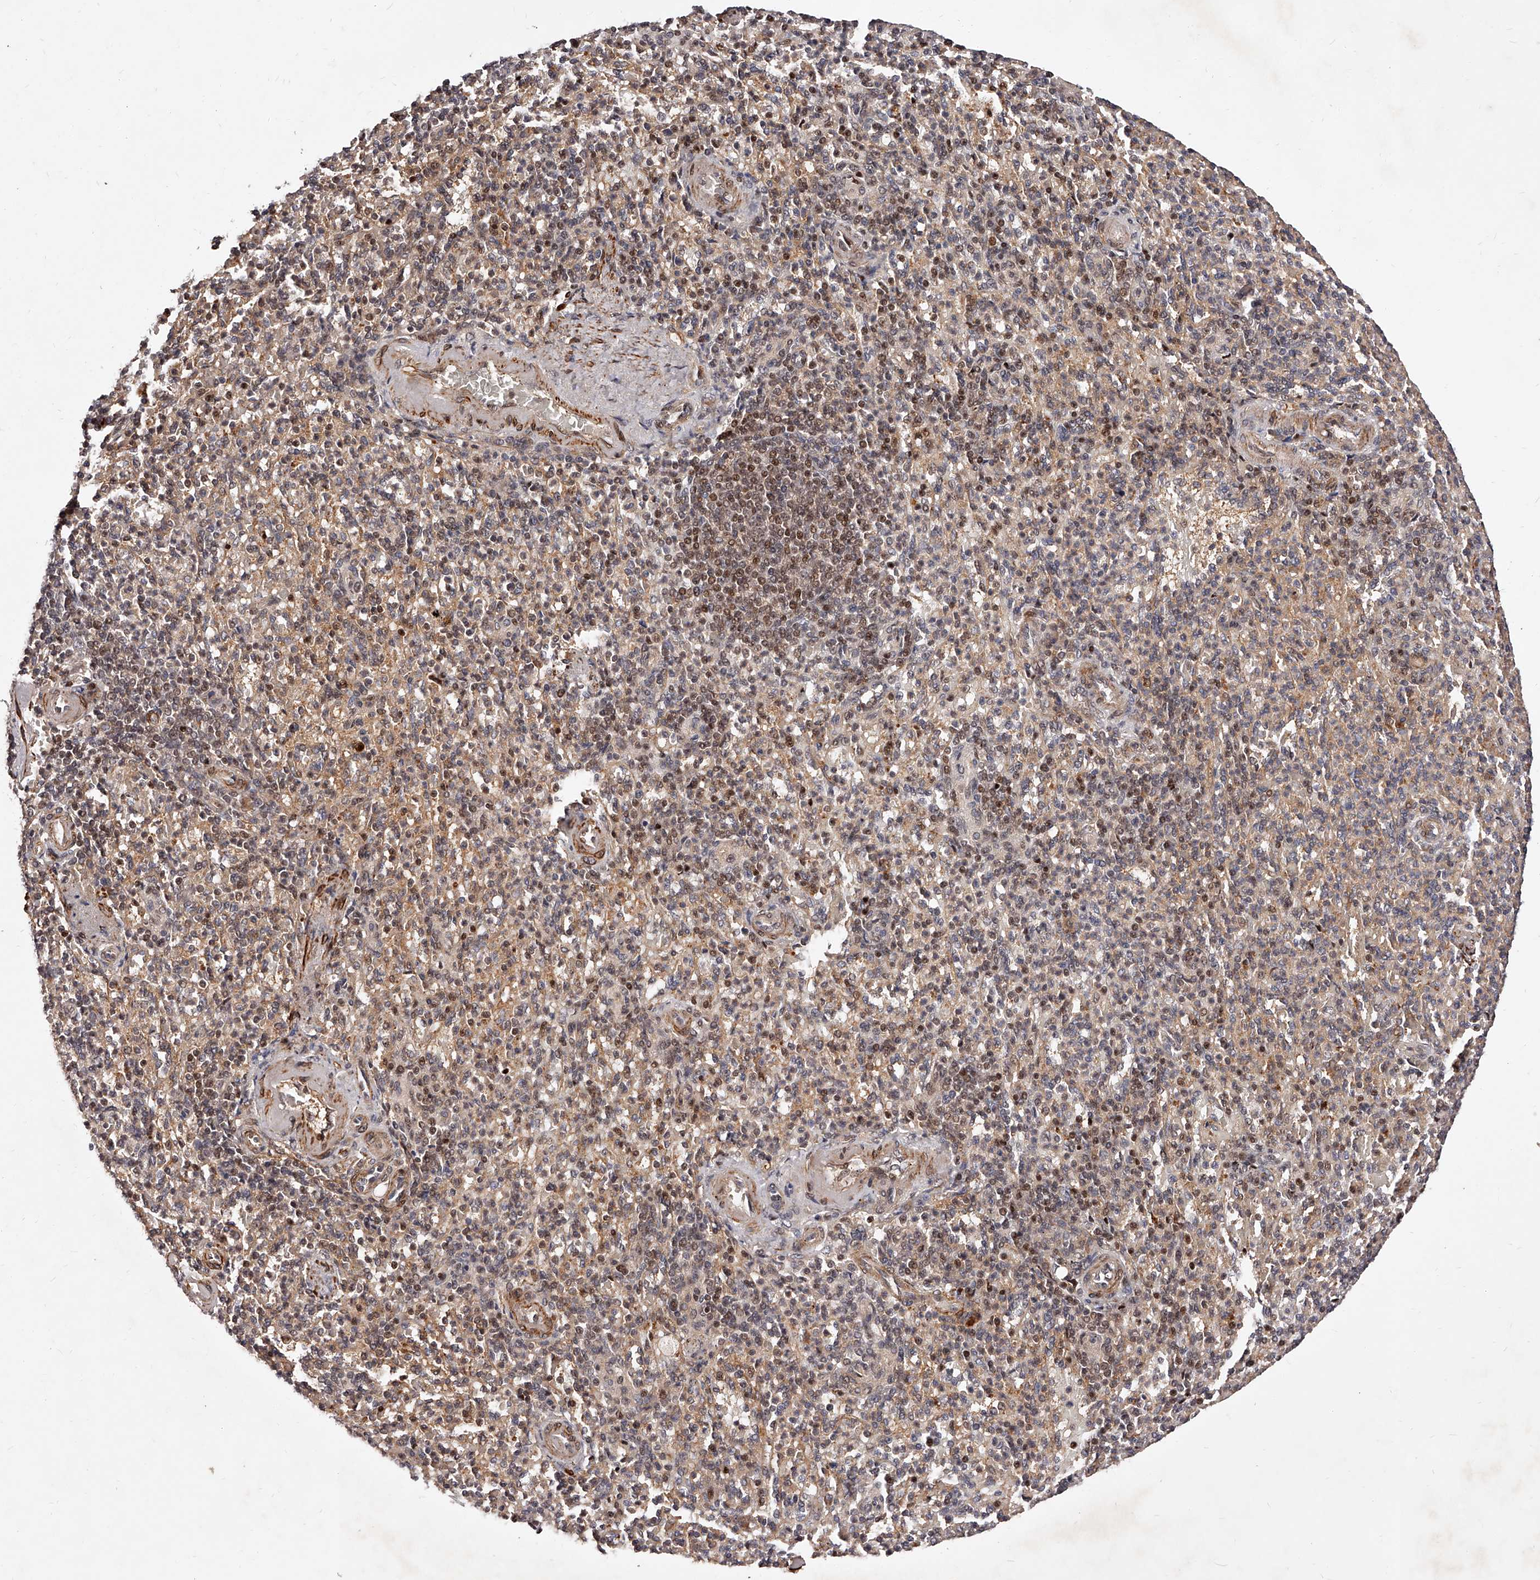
{"staining": {"intensity": "moderate", "quantity": "<25%", "location": "nuclear"}, "tissue": "spleen", "cell_type": "Cells in red pulp", "image_type": "normal", "snomed": [{"axis": "morphology", "description": "Normal tissue, NOS"}, {"axis": "topography", "description": "Spleen"}], "caption": "Protein analysis of normal spleen exhibits moderate nuclear staining in about <25% of cells in red pulp. (DAB IHC, brown staining for protein, blue staining for nuclei).", "gene": "CUL7", "patient": {"sex": "female", "age": 74}}